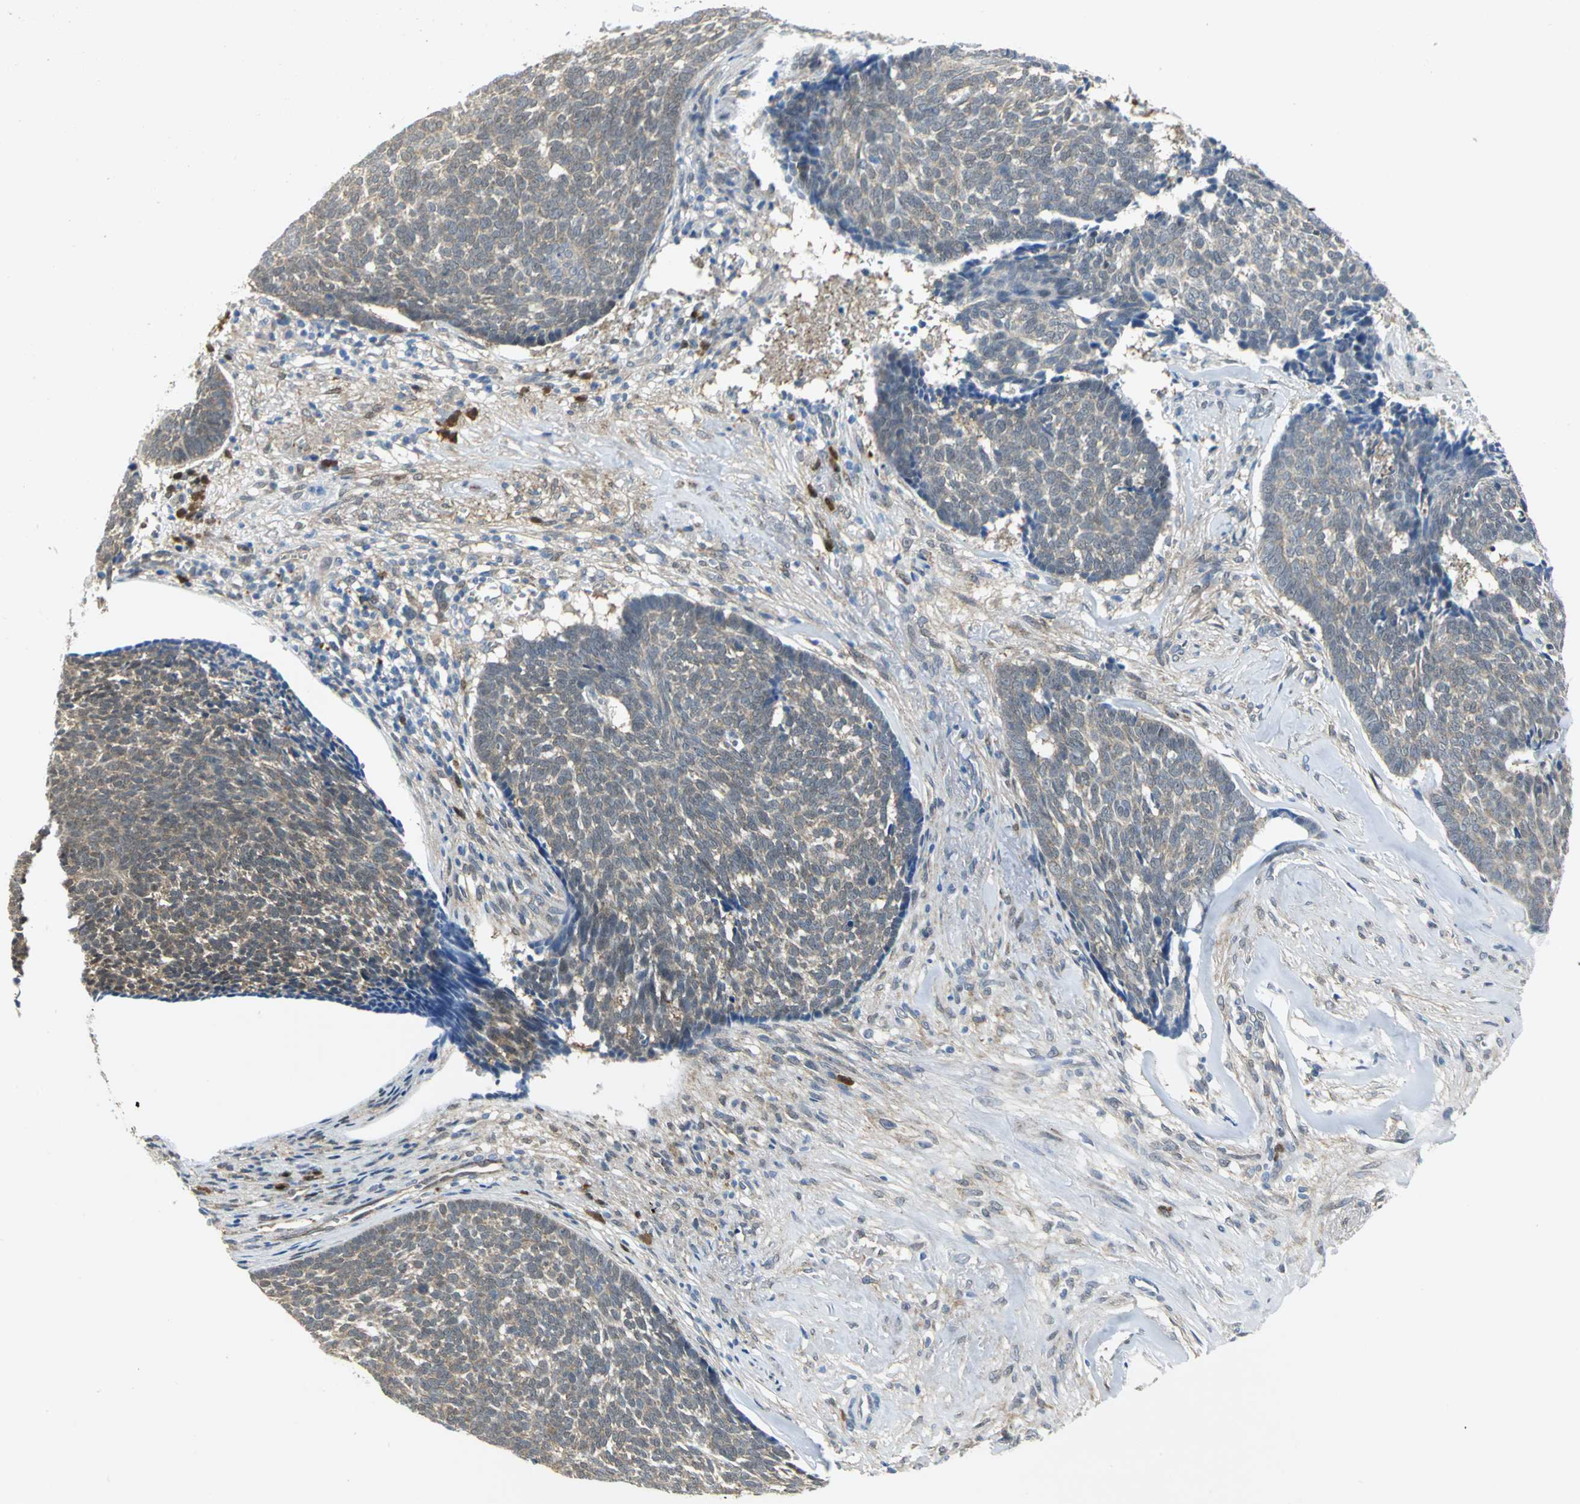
{"staining": {"intensity": "weak", "quantity": "25%-75%", "location": "cytoplasmic/membranous"}, "tissue": "skin cancer", "cell_type": "Tumor cells", "image_type": "cancer", "snomed": [{"axis": "morphology", "description": "Basal cell carcinoma"}, {"axis": "topography", "description": "Skin"}], "caption": "A high-resolution image shows immunohistochemistry staining of basal cell carcinoma (skin), which demonstrates weak cytoplasmic/membranous staining in approximately 25%-75% of tumor cells.", "gene": "PGM3", "patient": {"sex": "male", "age": 84}}